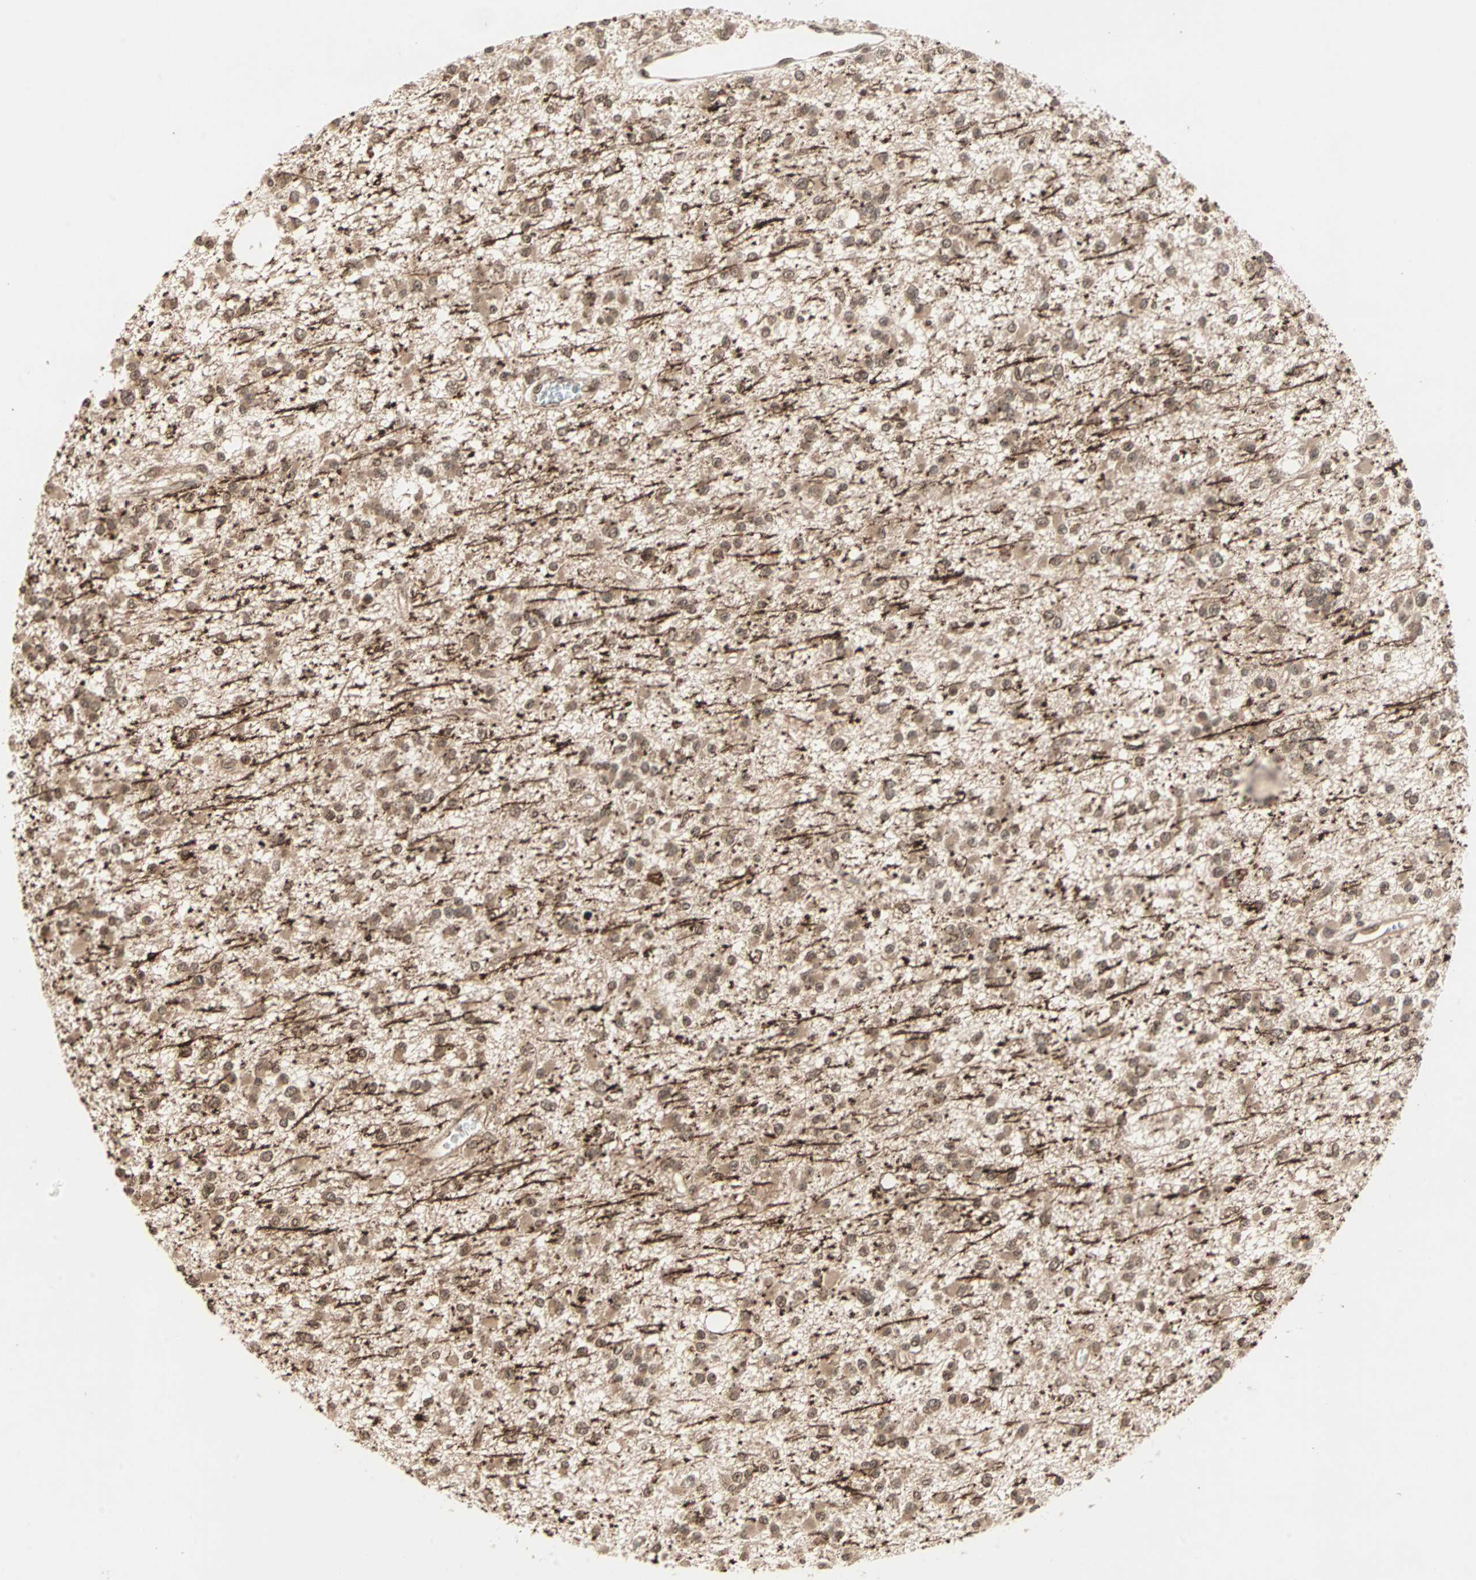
{"staining": {"intensity": "moderate", "quantity": ">75%", "location": "cytoplasmic/membranous"}, "tissue": "glioma", "cell_type": "Tumor cells", "image_type": "cancer", "snomed": [{"axis": "morphology", "description": "Glioma, malignant, Low grade"}, {"axis": "topography", "description": "Brain"}], "caption": "Malignant glioma (low-grade) was stained to show a protein in brown. There is medium levels of moderate cytoplasmic/membranous expression in approximately >75% of tumor cells. The protein of interest is shown in brown color, while the nuclei are stained blue.", "gene": "RFFL", "patient": {"sex": "female", "age": 22}}